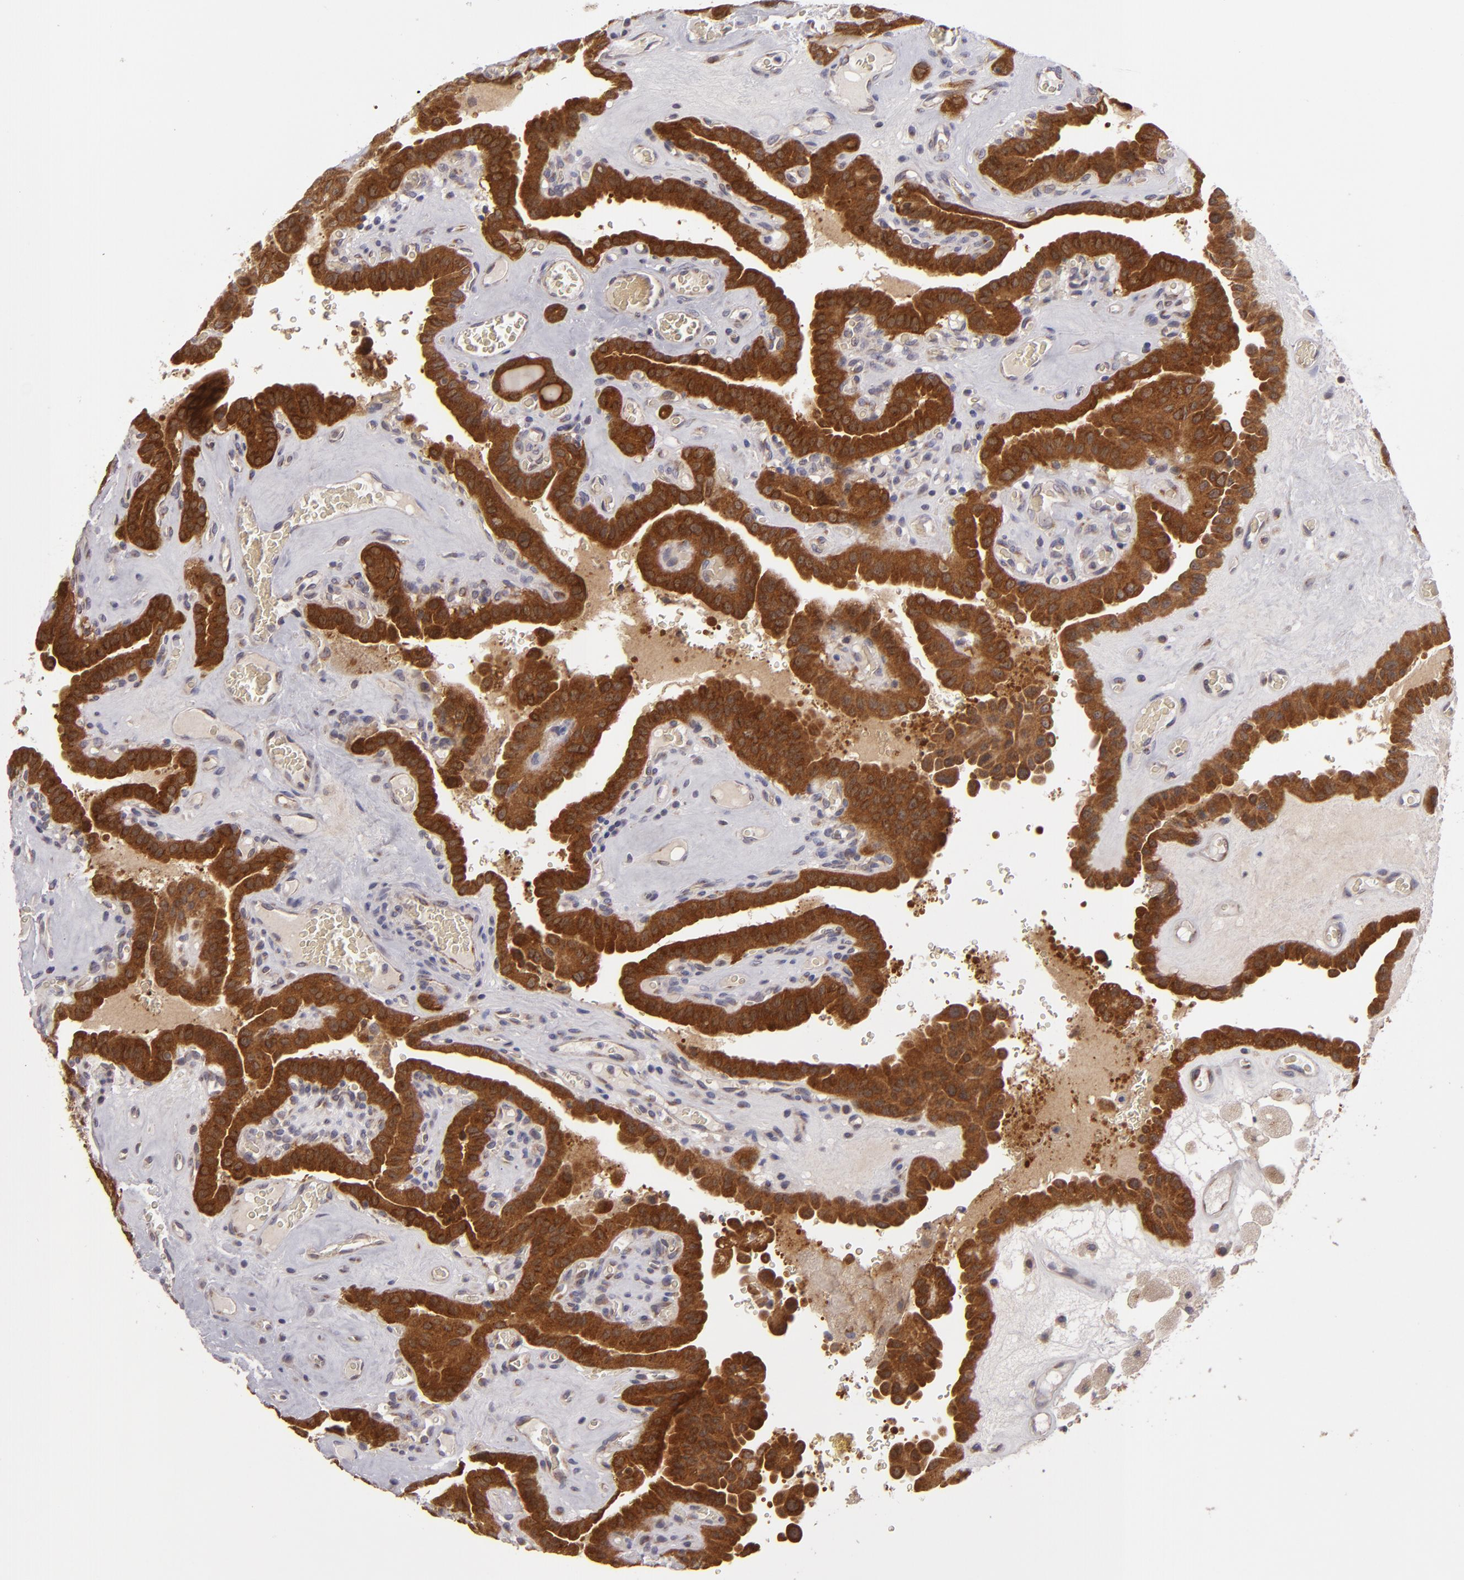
{"staining": {"intensity": "strong", "quantity": ">75%", "location": "cytoplasmic/membranous"}, "tissue": "thyroid cancer", "cell_type": "Tumor cells", "image_type": "cancer", "snomed": [{"axis": "morphology", "description": "Papillary adenocarcinoma, NOS"}, {"axis": "topography", "description": "Thyroid gland"}], "caption": "Protein expression analysis of thyroid cancer (papillary adenocarcinoma) shows strong cytoplasmic/membranous expression in about >75% of tumor cells. (Stains: DAB in brown, nuclei in blue, Microscopy: brightfield microscopy at high magnification).", "gene": "SH2D4A", "patient": {"sex": "male", "age": 87}}